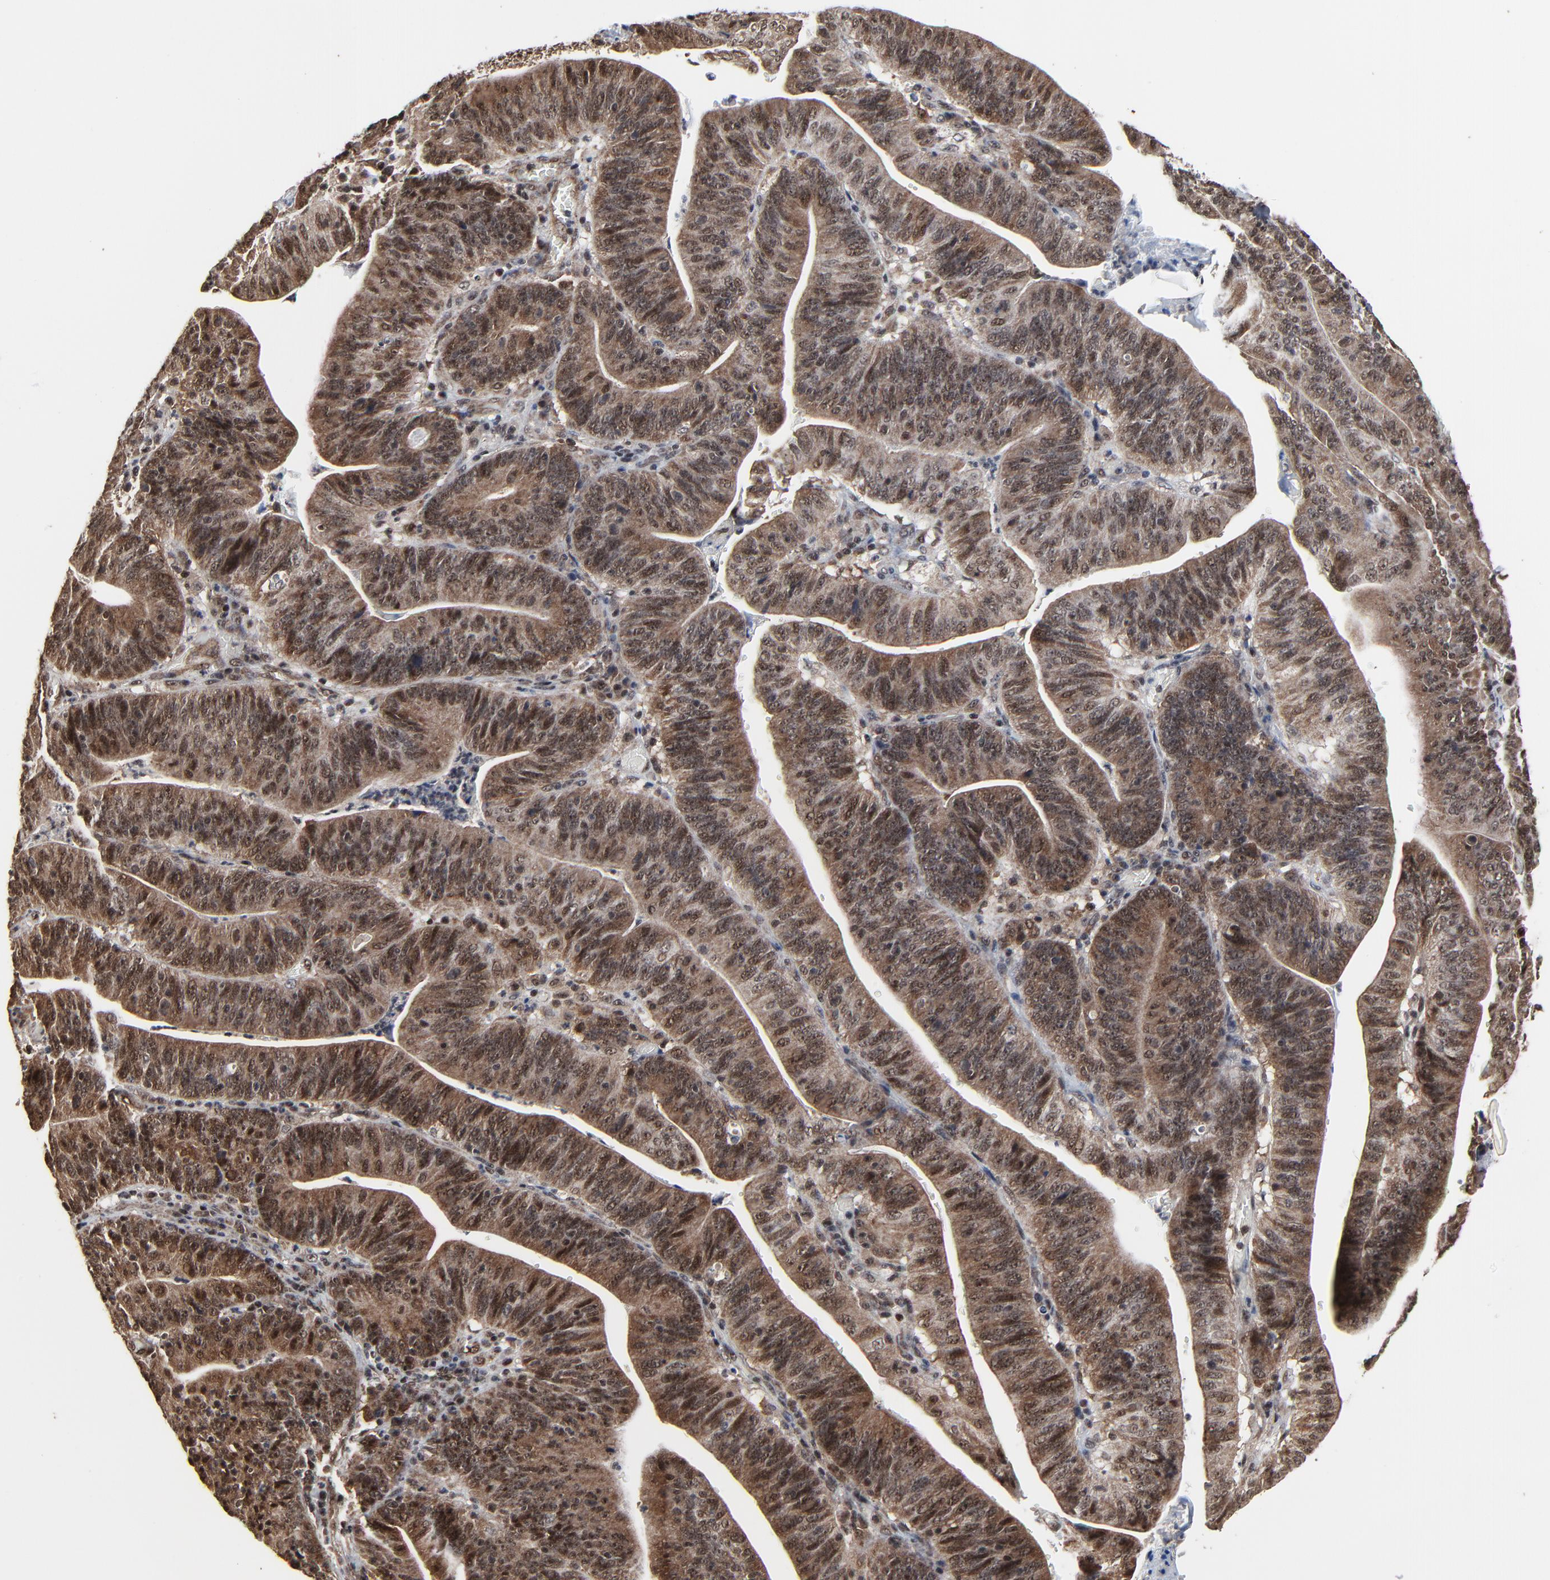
{"staining": {"intensity": "moderate", "quantity": ">75%", "location": "cytoplasmic/membranous,nuclear"}, "tissue": "stomach cancer", "cell_type": "Tumor cells", "image_type": "cancer", "snomed": [{"axis": "morphology", "description": "Adenocarcinoma, NOS"}, {"axis": "topography", "description": "Stomach, lower"}], "caption": "Adenocarcinoma (stomach) tissue exhibits moderate cytoplasmic/membranous and nuclear staining in approximately >75% of tumor cells", "gene": "RHOJ", "patient": {"sex": "female", "age": 86}}